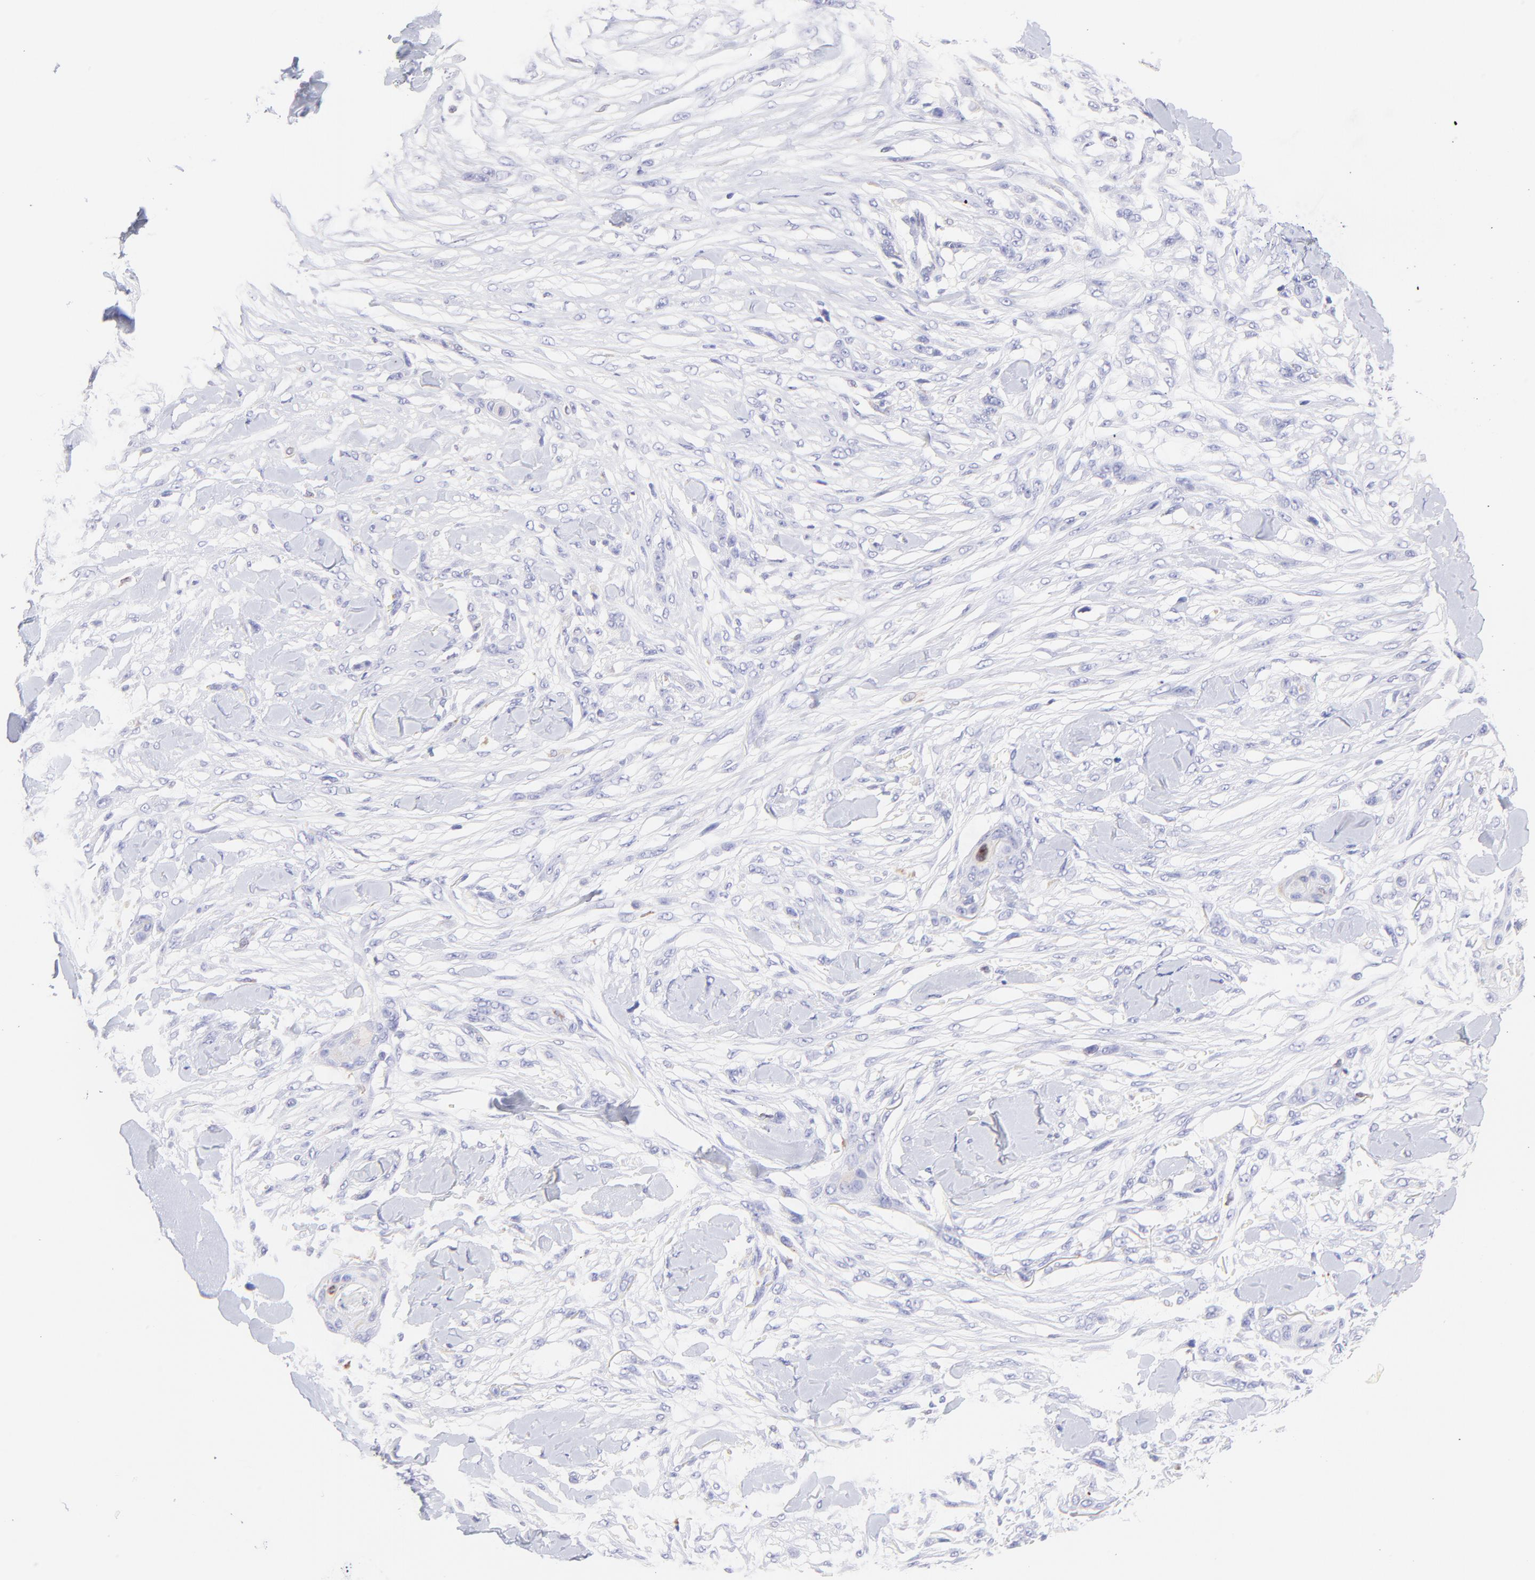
{"staining": {"intensity": "negative", "quantity": "none", "location": "none"}, "tissue": "skin cancer", "cell_type": "Tumor cells", "image_type": "cancer", "snomed": [{"axis": "morphology", "description": "Squamous cell carcinoma, NOS"}, {"axis": "topography", "description": "Skin"}], "caption": "The micrograph reveals no staining of tumor cells in skin cancer (squamous cell carcinoma). Nuclei are stained in blue.", "gene": "IRAG2", "patient": {"sex": "female", "age": 59}}